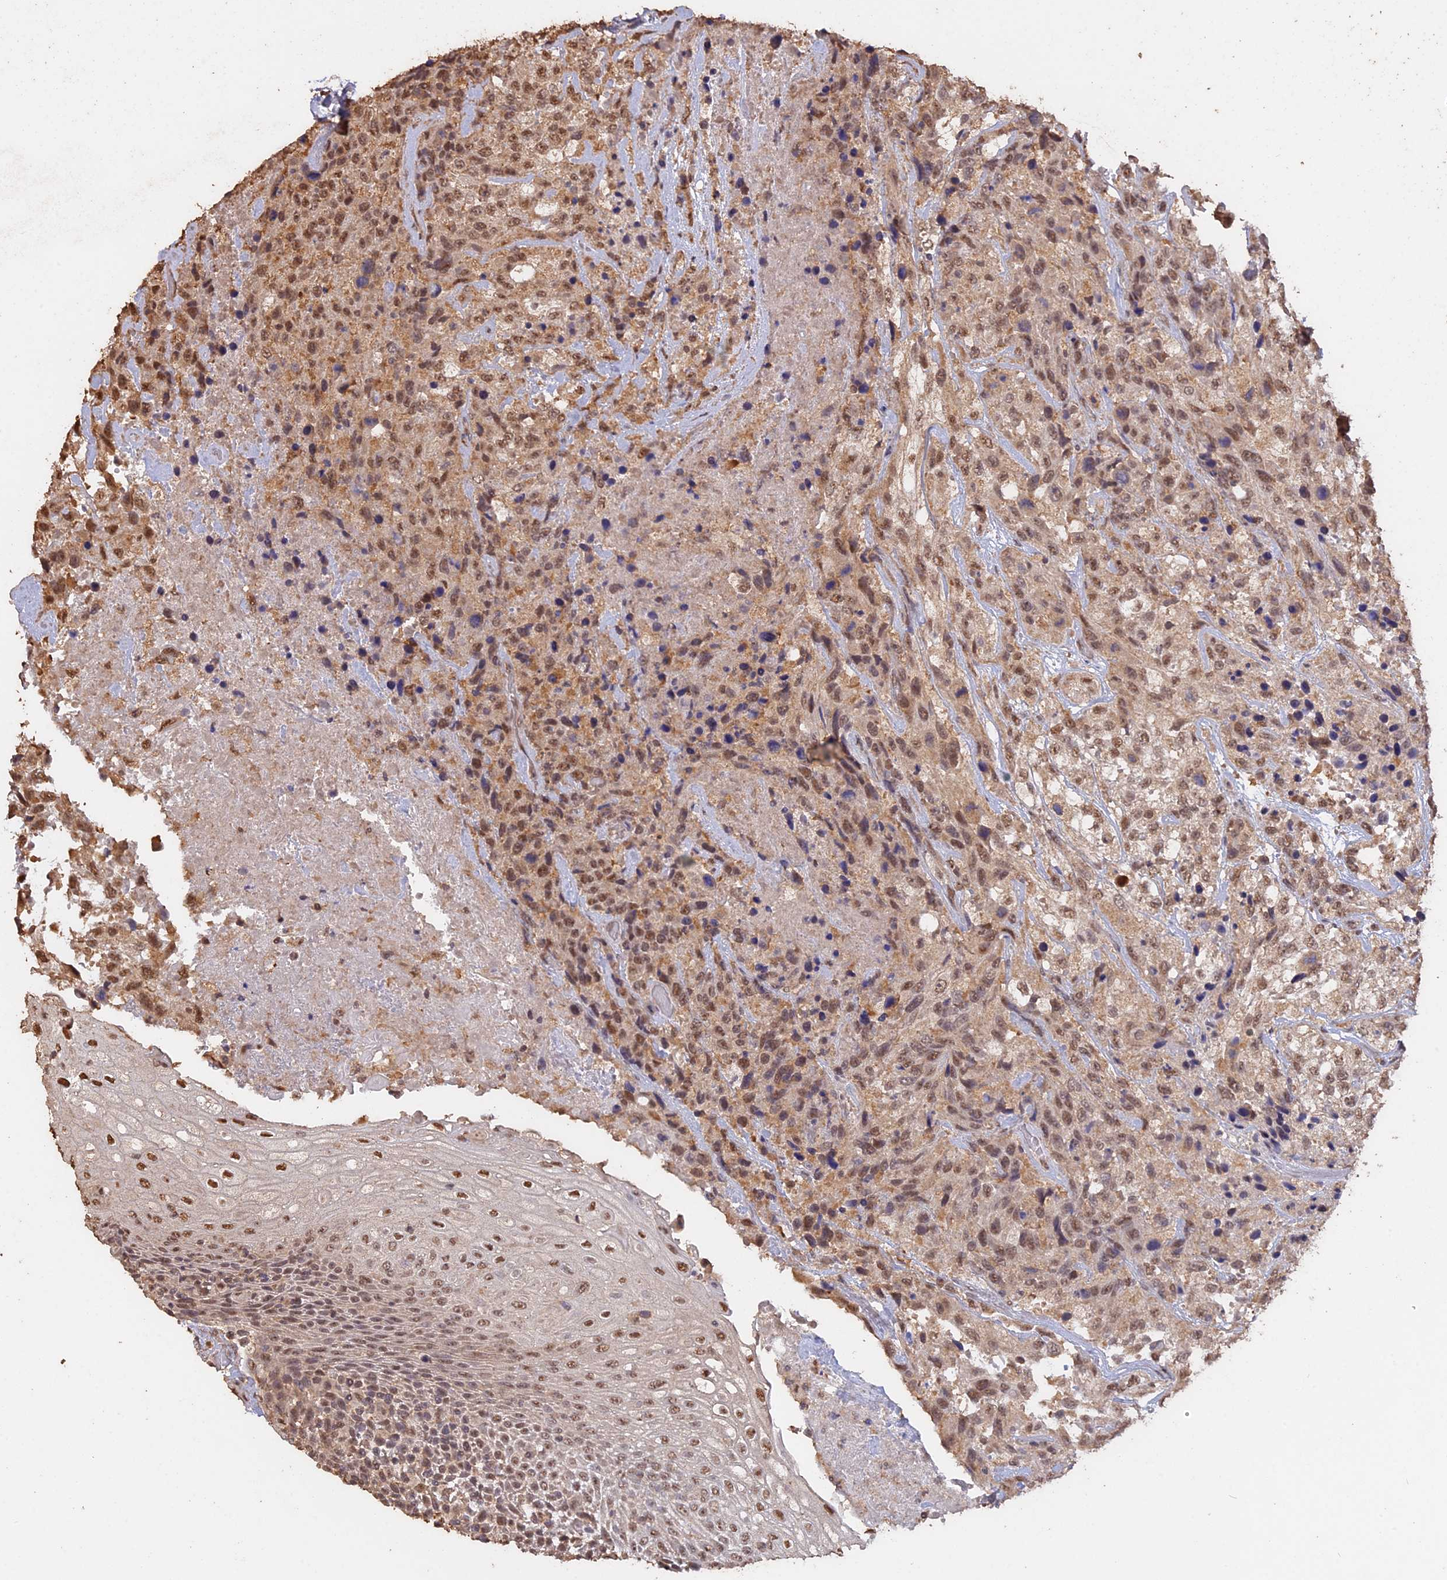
{"staining": {"intensity": "moderate", "quantity": ">75%", "location": "nuclear"}, "tissue": "urothelial cancer", "cell_type": "Tumor cells", "image_type": "cancer", "snomed": [{"axis": "morphology", "description": "Urothelial carcinoma, High grade"}, {"axis": "topography", "description": "Urinary bladder"}], "caption": "High-power microscopy captured an immunohistochemistry (IHC) micrograph of urothelial carcinoma (high-grade), revealing moderate nuclear positivity in about >75% of tumor cells.", "gene": "PSMC6", "patient": {"sex": "female", "age": 70}}